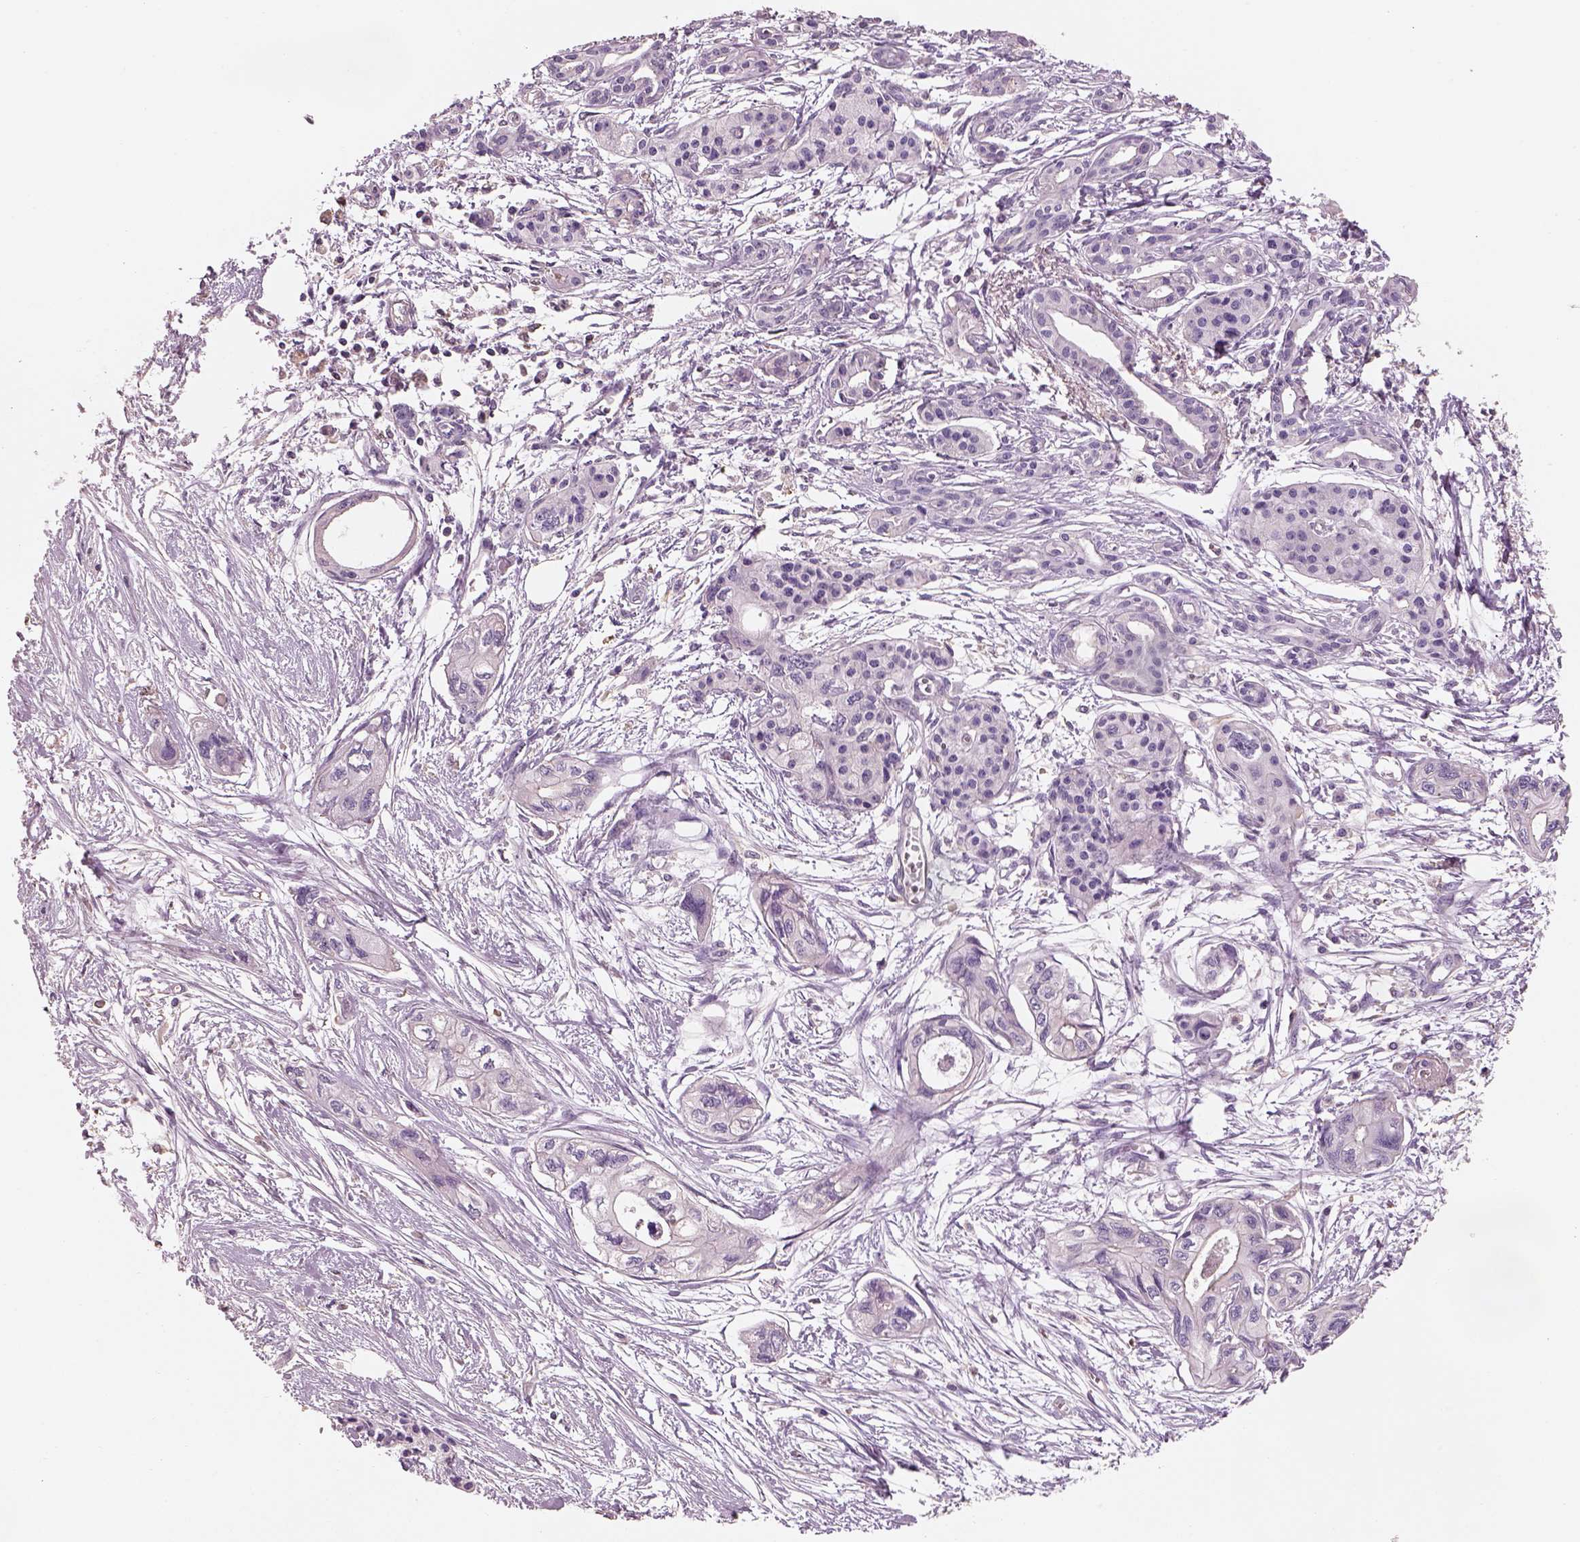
{"staining": {"intensity": "negative", "quantity": "none", "location": "none"}, "tissue": "pancreatic cancer", "cell_type": "Tumor cells", "image_type": "cancer", "snomed": [{"axis": "morphology", "description": "Adenocarcinoma, NOS"}, {"axis": "topography", "description": "Pancreas"}], "caption": "Histopathology image shows no significant protein expression in tumor cells of pancreatic cancer (adenocarcinoma).", "gene": "OTUD6A", "patient": {"sex": "female", "age": 76}}